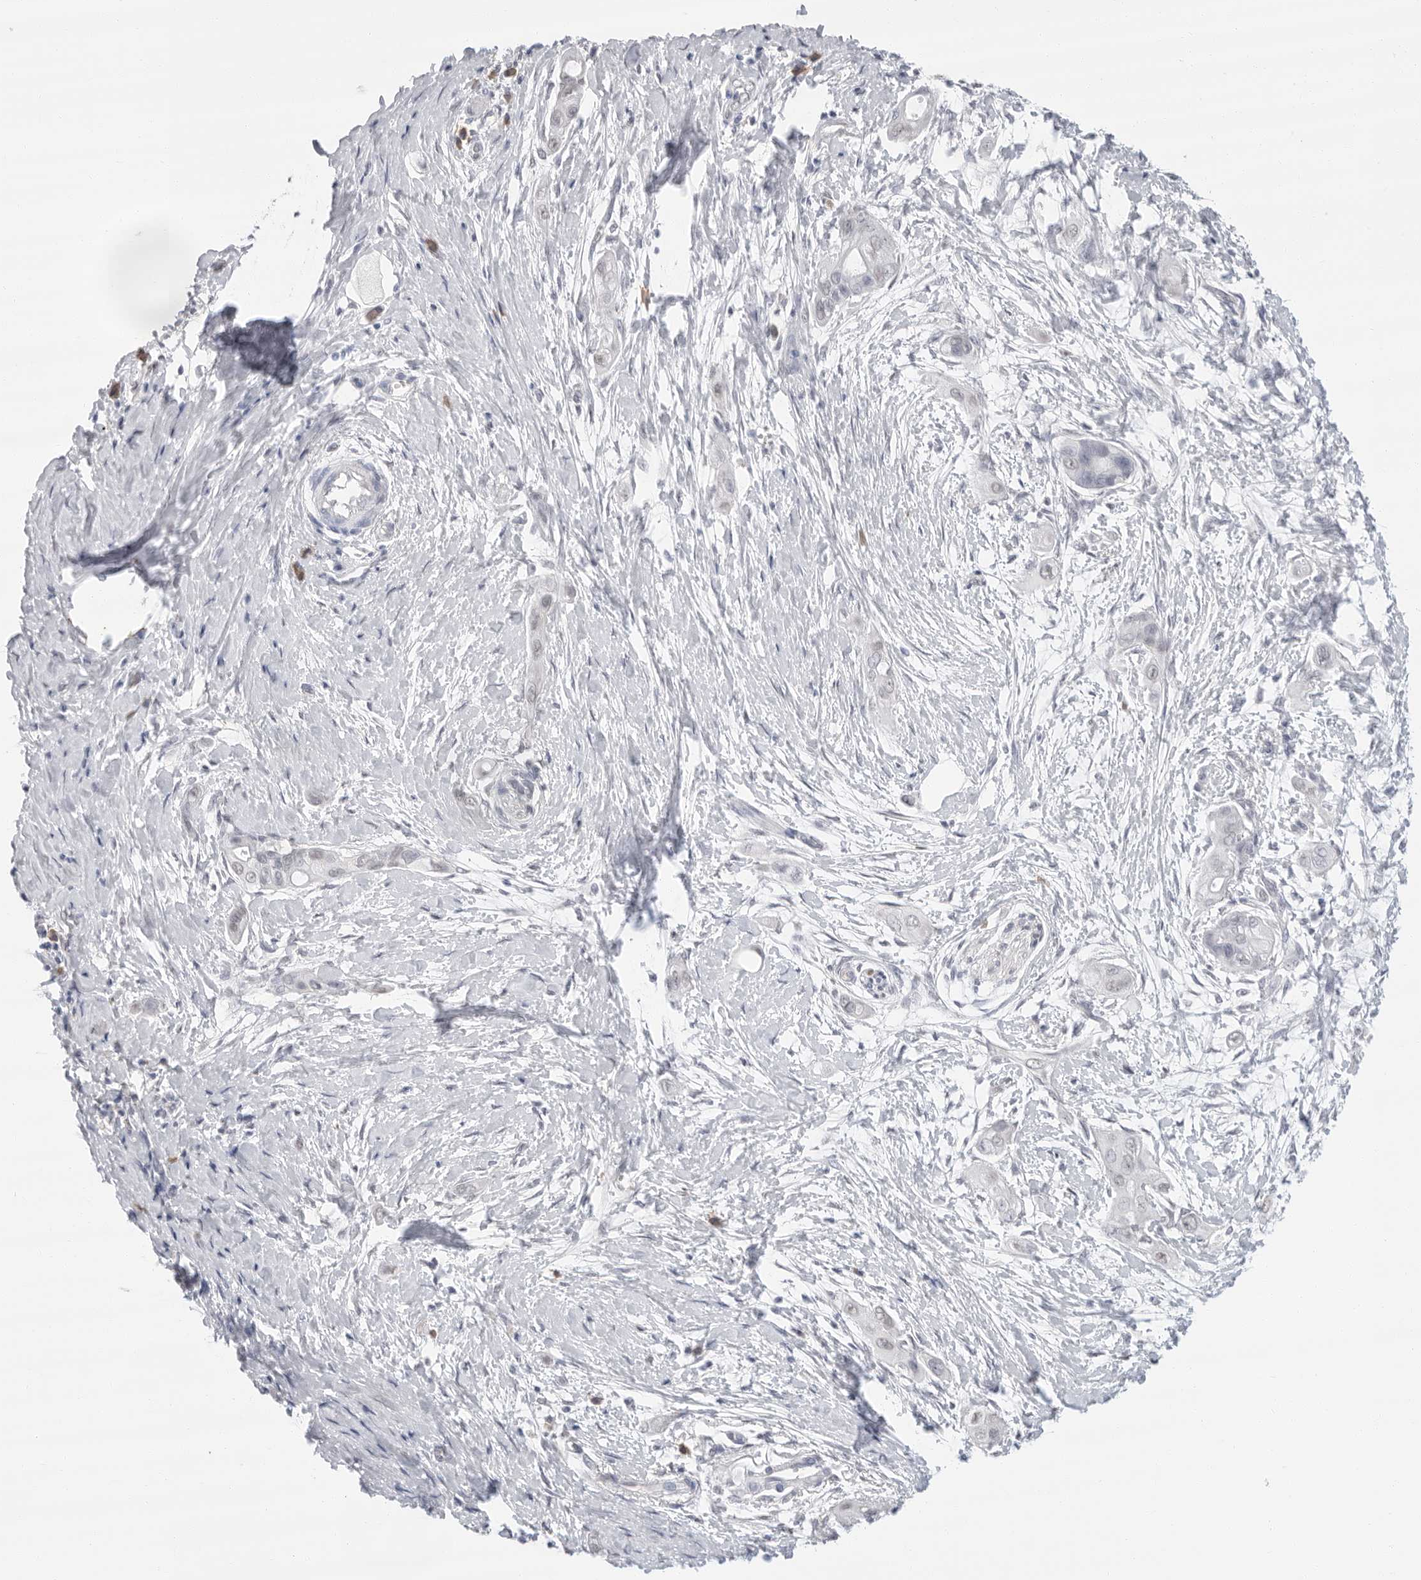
{"staining": {"intensity": "weak", "quantity": "<25%", "location": "nuclear"}, "tissue": "pancreatic cancer", "cell_type": "Tumor cells", "image_type": "cancer", "snomed": [{"axis": "morphology", "description": "Adenocarcinoma, NOS"}, {"axis": "topography", "description": "Pancreas"}], "caption": "High magnification brightfield microscopy of pancreatic cancer stained with DAB (brown) and counterstained with hematoxylin (blue): tumor cells show no significant positivity.", "gene": "ARHGEF10", "patient": {"sex": "male", "age": 59}}